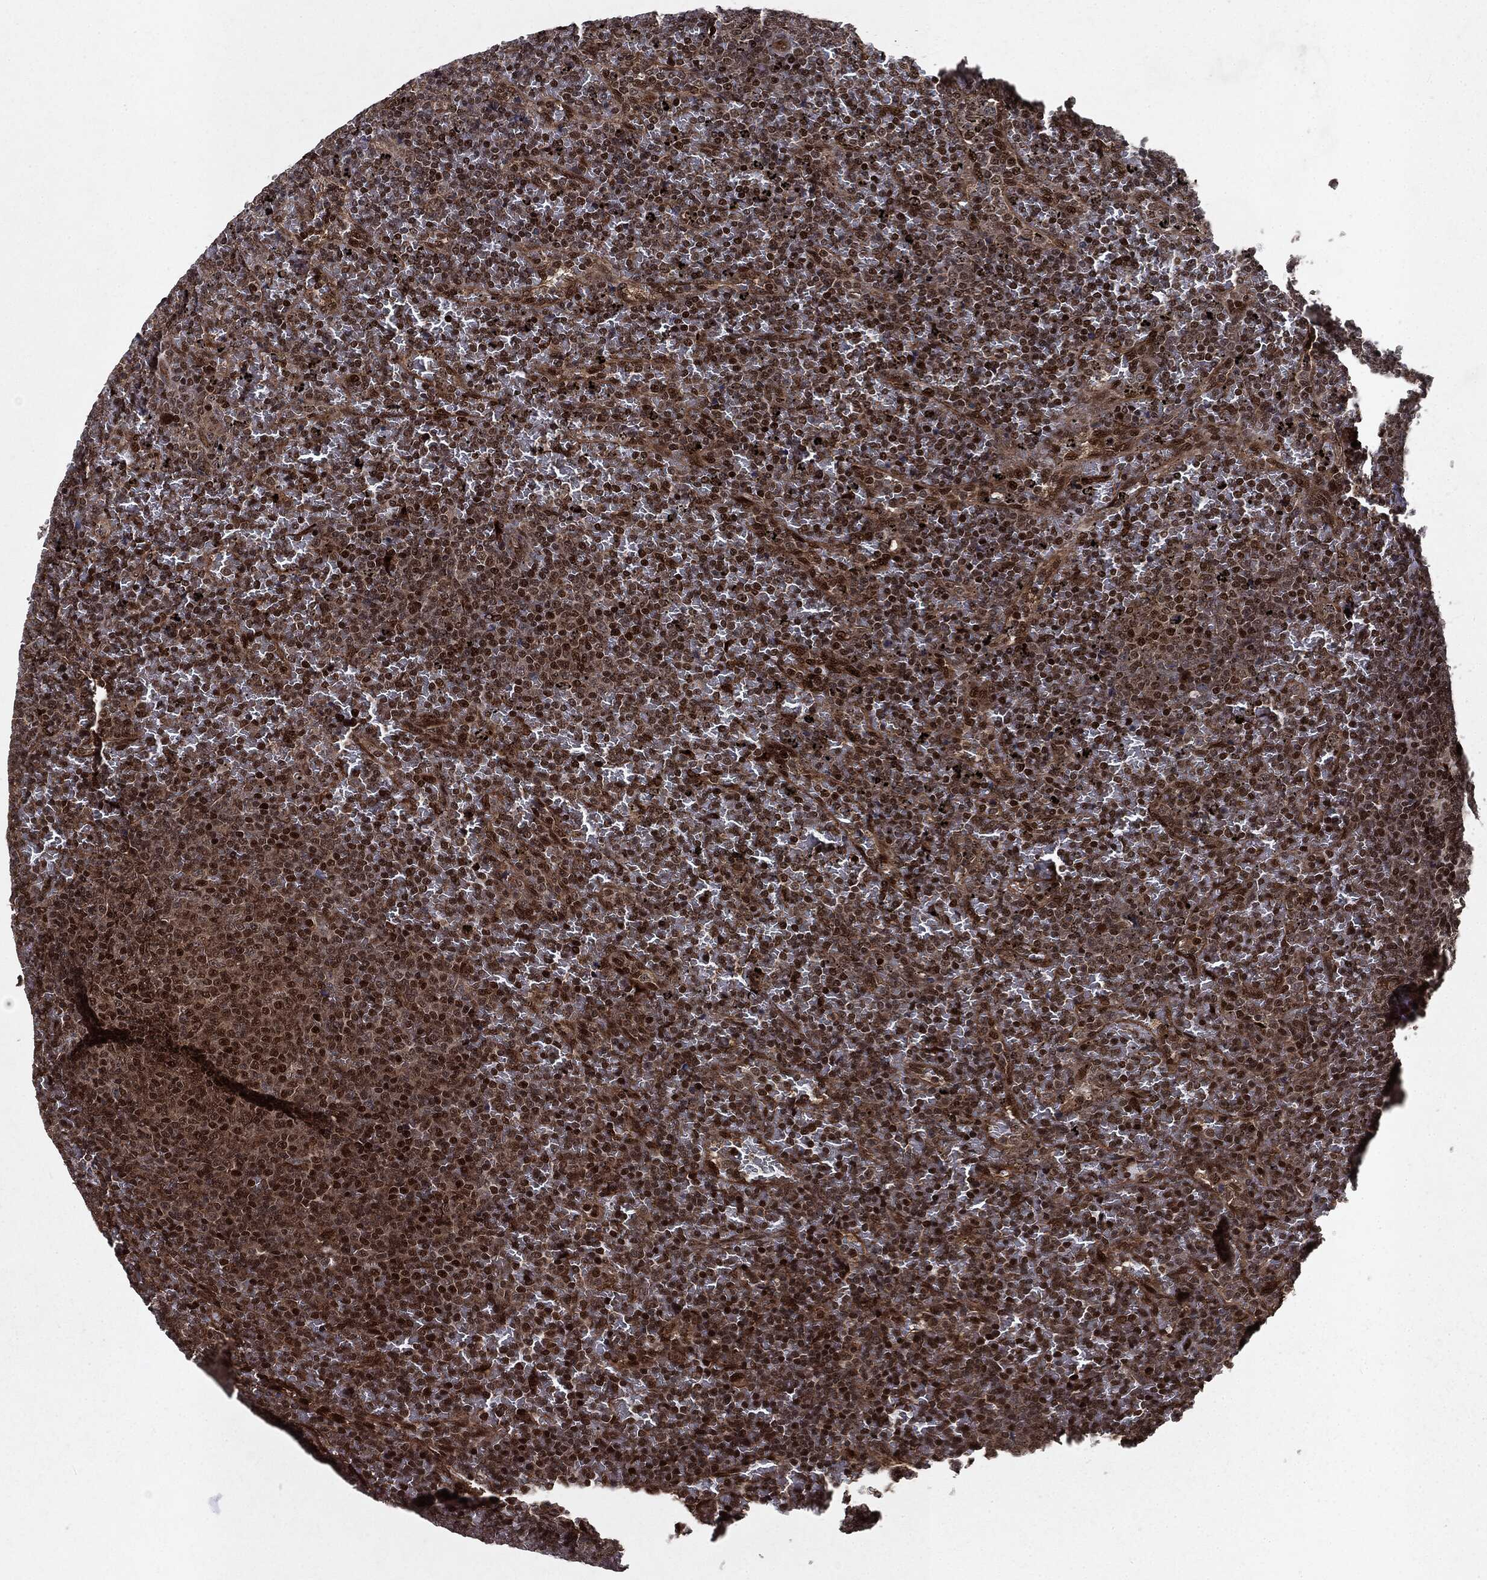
{"staining": {"intensity": "strong", "quantity": "25%-75%", "location": "nuclear"}, "tissue": "lymphoma", "cell_type": "Tumor cells", "image_type": "cancer", "snomed": [{"axis": "morphology", "description": "Malignant lymphoma, non-Hodgkin's type, Low grade"}, {"axis": "topography", "description": "Spleen"}], "caption": "A high amount of strong nuclear positivity is present in about 25%-75% of tumor cells in low-grade malignant lymphoma, non-Hodgkin's type tissue. (DAB IHC with brightfield microscopy, high magnification).", "gene": "RANBP9", "patient": {"sex": "female", "age": 77}}